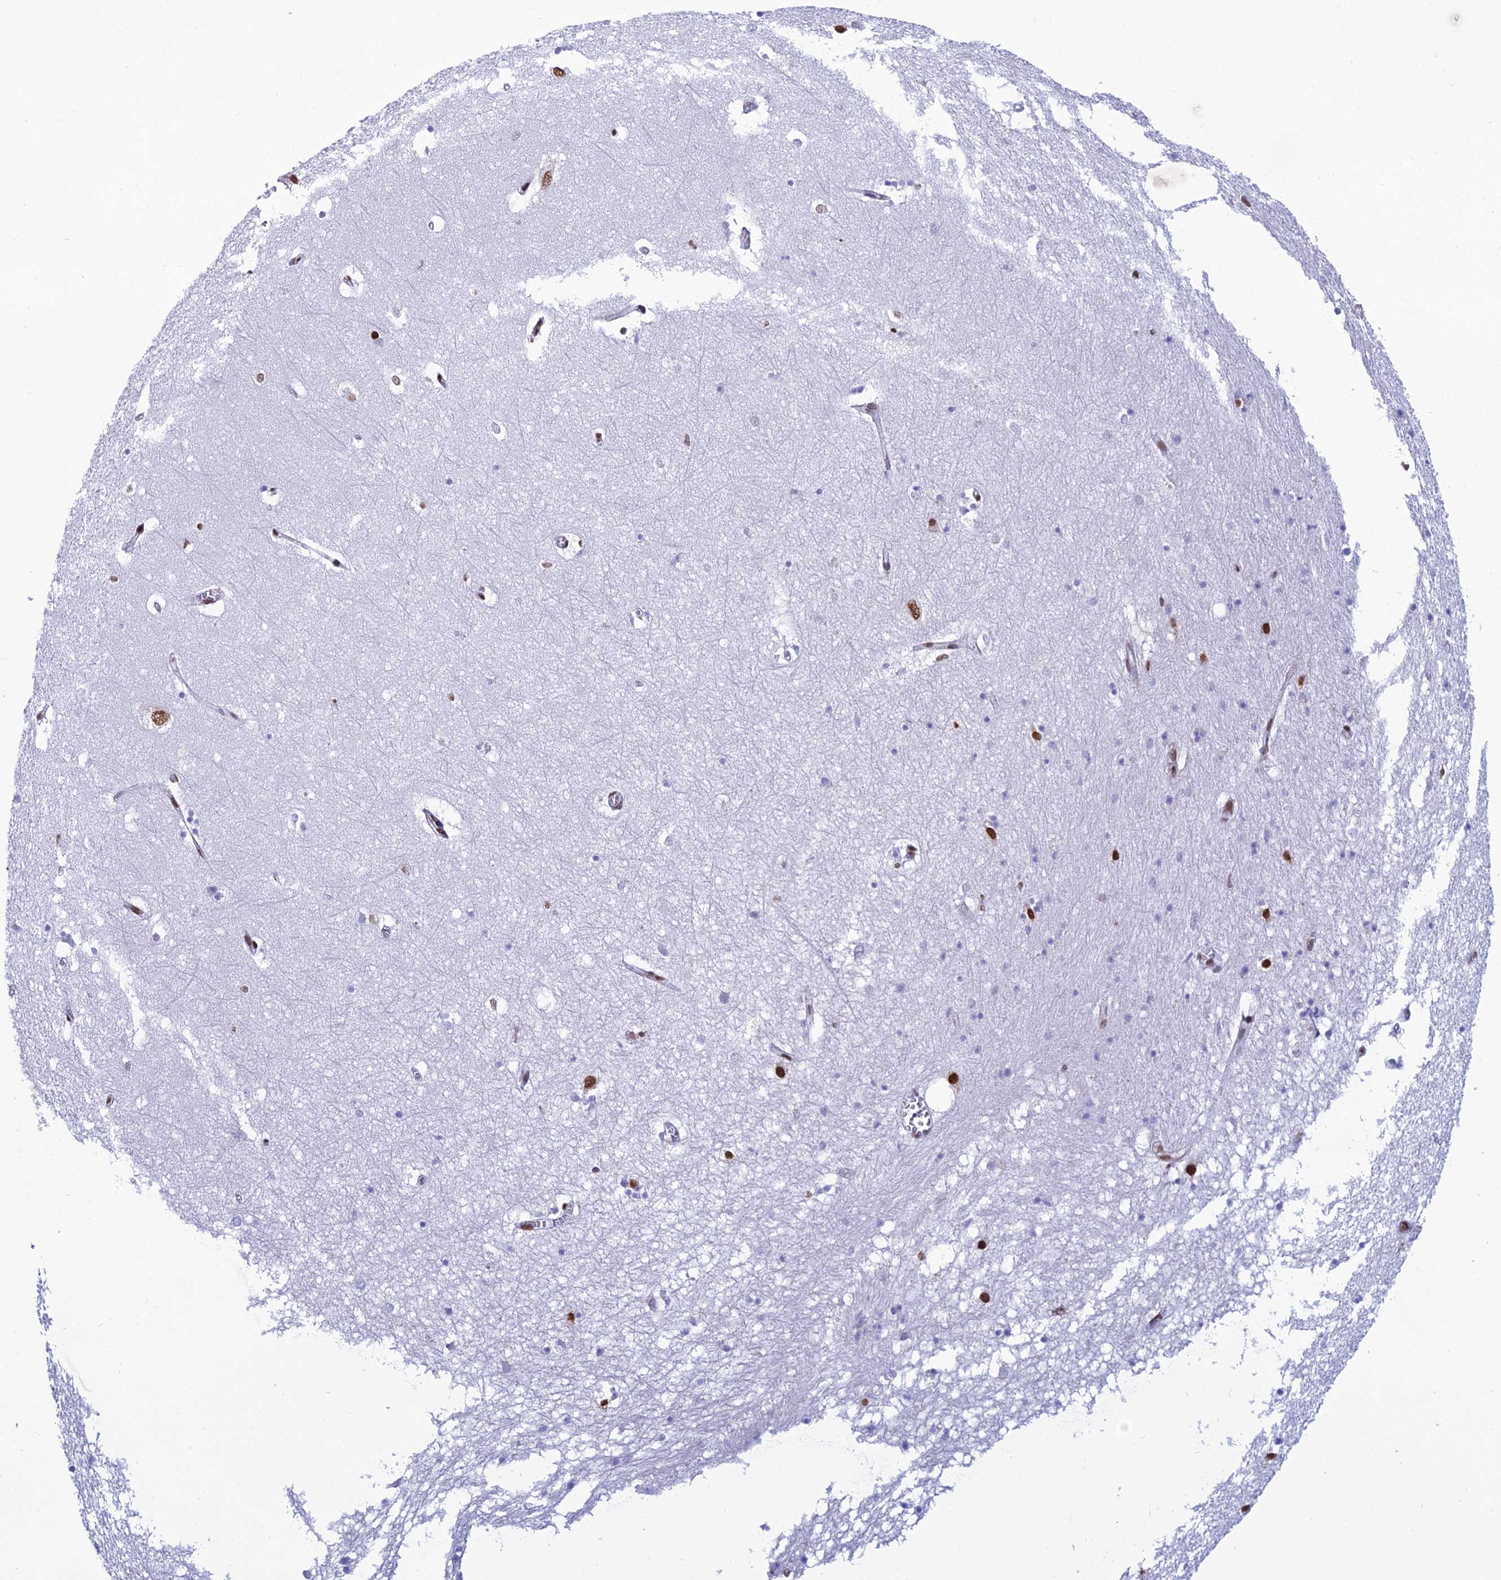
{"staining": {"intensity": "moderate", "quantity": "<25%", "location": "nuclear"}, "tissue": "hippocampus", "cell_type": "Glial cells", "image_type": "normal", "snomed": [{"axis": "morphology", "description": "Normal tissue, NOS"}, {"axis": "topography", "description": "Hippocampus"}], "caption": "Immunohistochemistry (IHC) (DAB (3,3'-diaminobenzidine)) staining of unremarkable hippocampus reveals moderate nuclear protein positivity in about <25% of glial cells. Nuclei are stained in blue.", "gene": "PRAMEF12", "patient": {"sex": "female", "age": 64}}